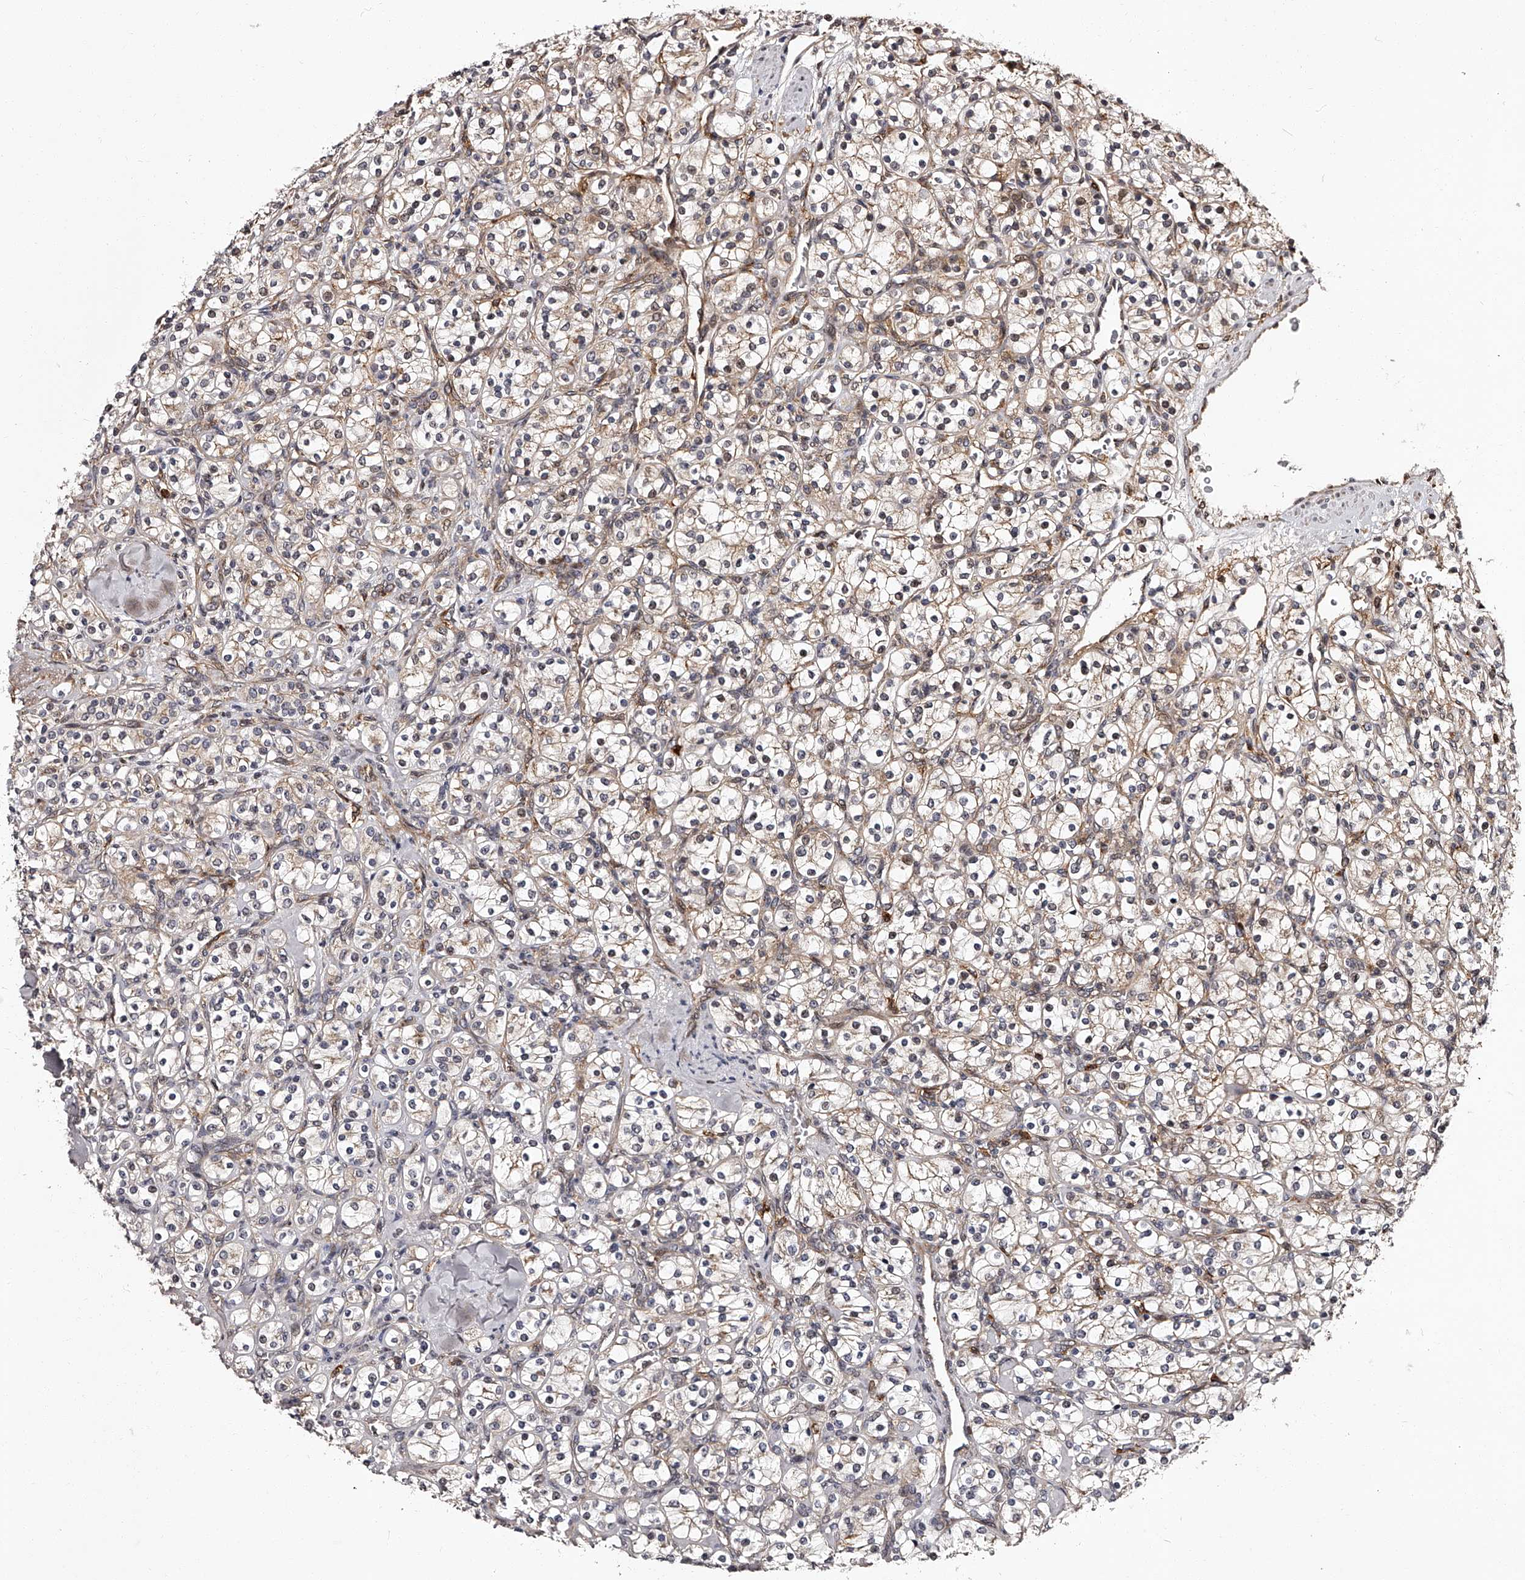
{"staining": {"intensity": "weak", "quantity": "25%-75%", "location": "cytoplasmic/membranous"}, "tissue": "renal cancer", "cell_type": "Tumor cells", "image_type": "cancer", "snomed": [{"axis": "morphology", "description": "Adenocarcinoma, NOS"}, {"axis": "topography", "description": "Kidney"}], "caption": "Human renal cancer stained for a protein (brown) displays weak cytoplasmic/membranous positive expression in about 25%-75% of tumor cells.", "gene": "RSC1A1", "patient": {"sex": "male", "age": 77}}